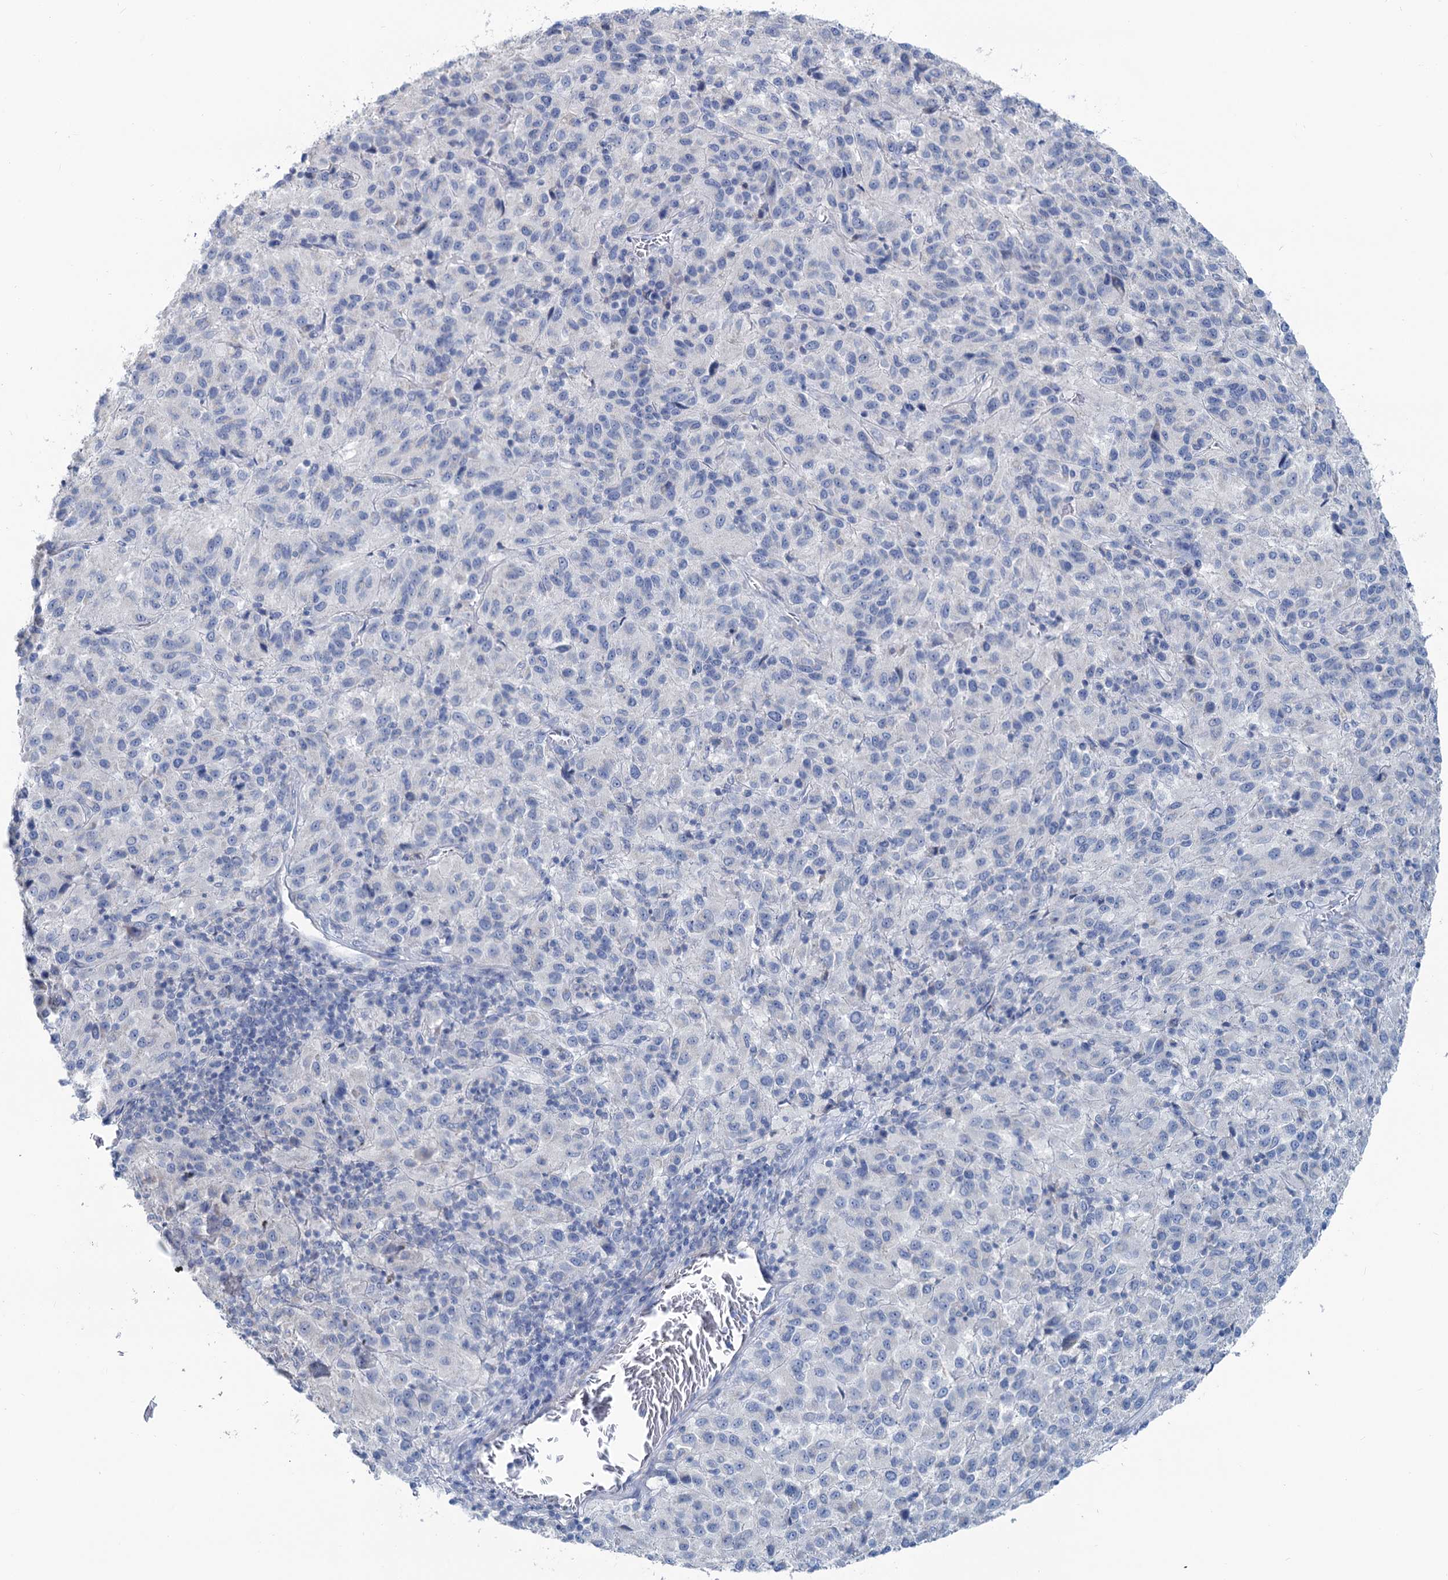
{"staining": {"intensity": "negative", "quantity": "none", "location": "none"}, "tissue": "melanoma", "cell_type": "Tumor cells", "image_type": "cancer", "snomed": [{"axis": "morphology", "description": "Malignant melanoma, Metastatic site"}, {"axis": "topography", "description": "Lung"}], "caption": "There is no significant expression in tumor cells of malignant melanoma (metastatic site).", "gene": "SLC1A3", "patient": {"sex": "male", "age": 64}}